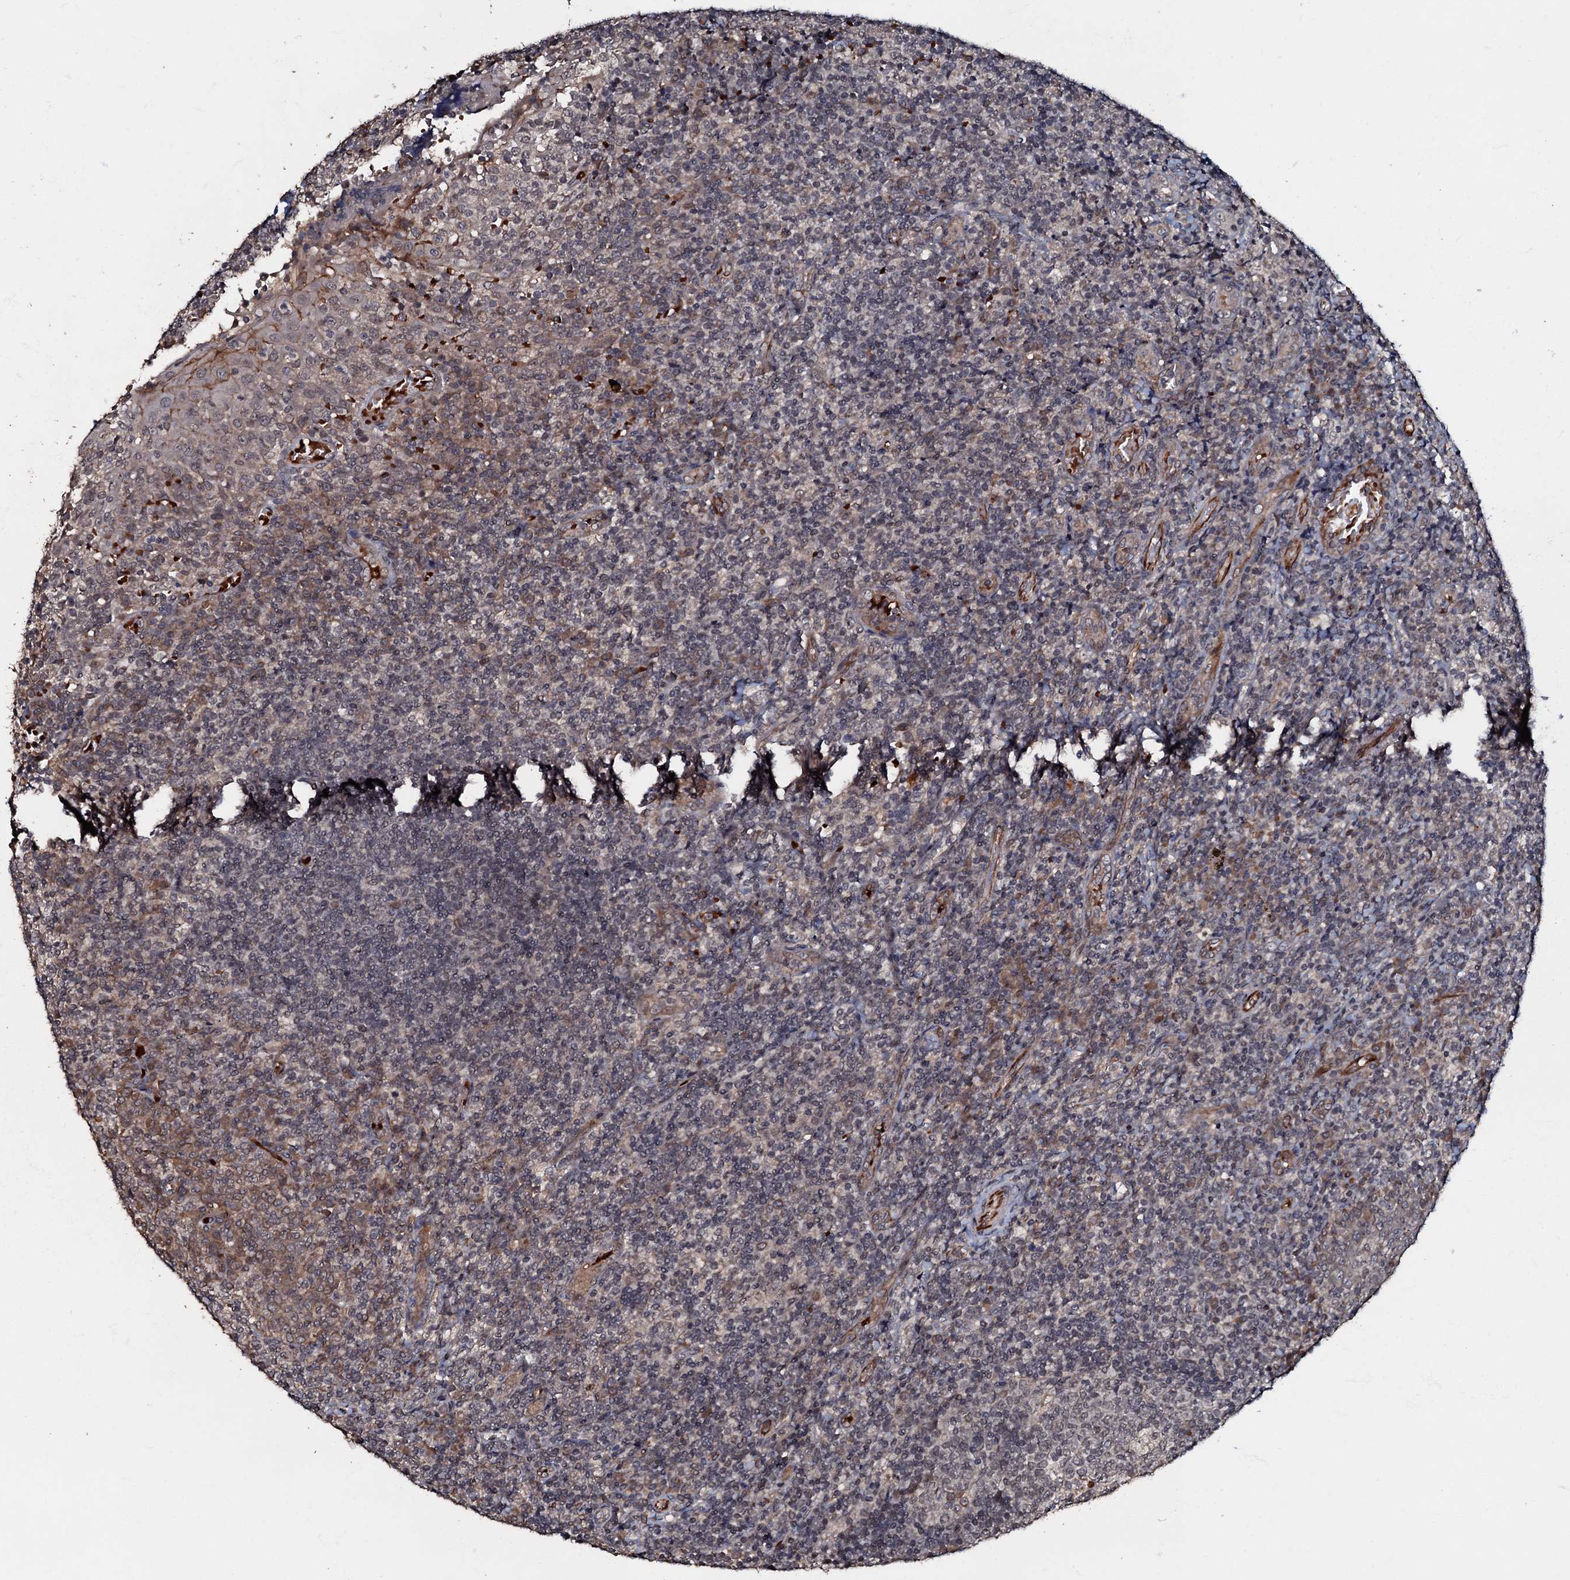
{"staining": {"intensity": "moderate", "quantity": "<25%", "location": "cytoplasmic/membranous"}, "tissue": "tonsil", "cell_type": "Germinal center cells", "image_type": "normal", "snomed": [{"axis": "morphology", "description": "Normal tissue, NOS"}, {"axis": "topography", "description": "Tonsil"}], "caption": "Immunohistochemistry (IHC) histopathology image of normal tonsil: tonsil stained using immunohistochemistry (IHC) reveals low levels of moderate protein expression localized specifically in the cytoplasmic/membranous of germinal center cells, appearing as a cytoplasmic/membranous brown color.", "gene": "MANSC4", "patient": {"sex": "female", "age": 19}}